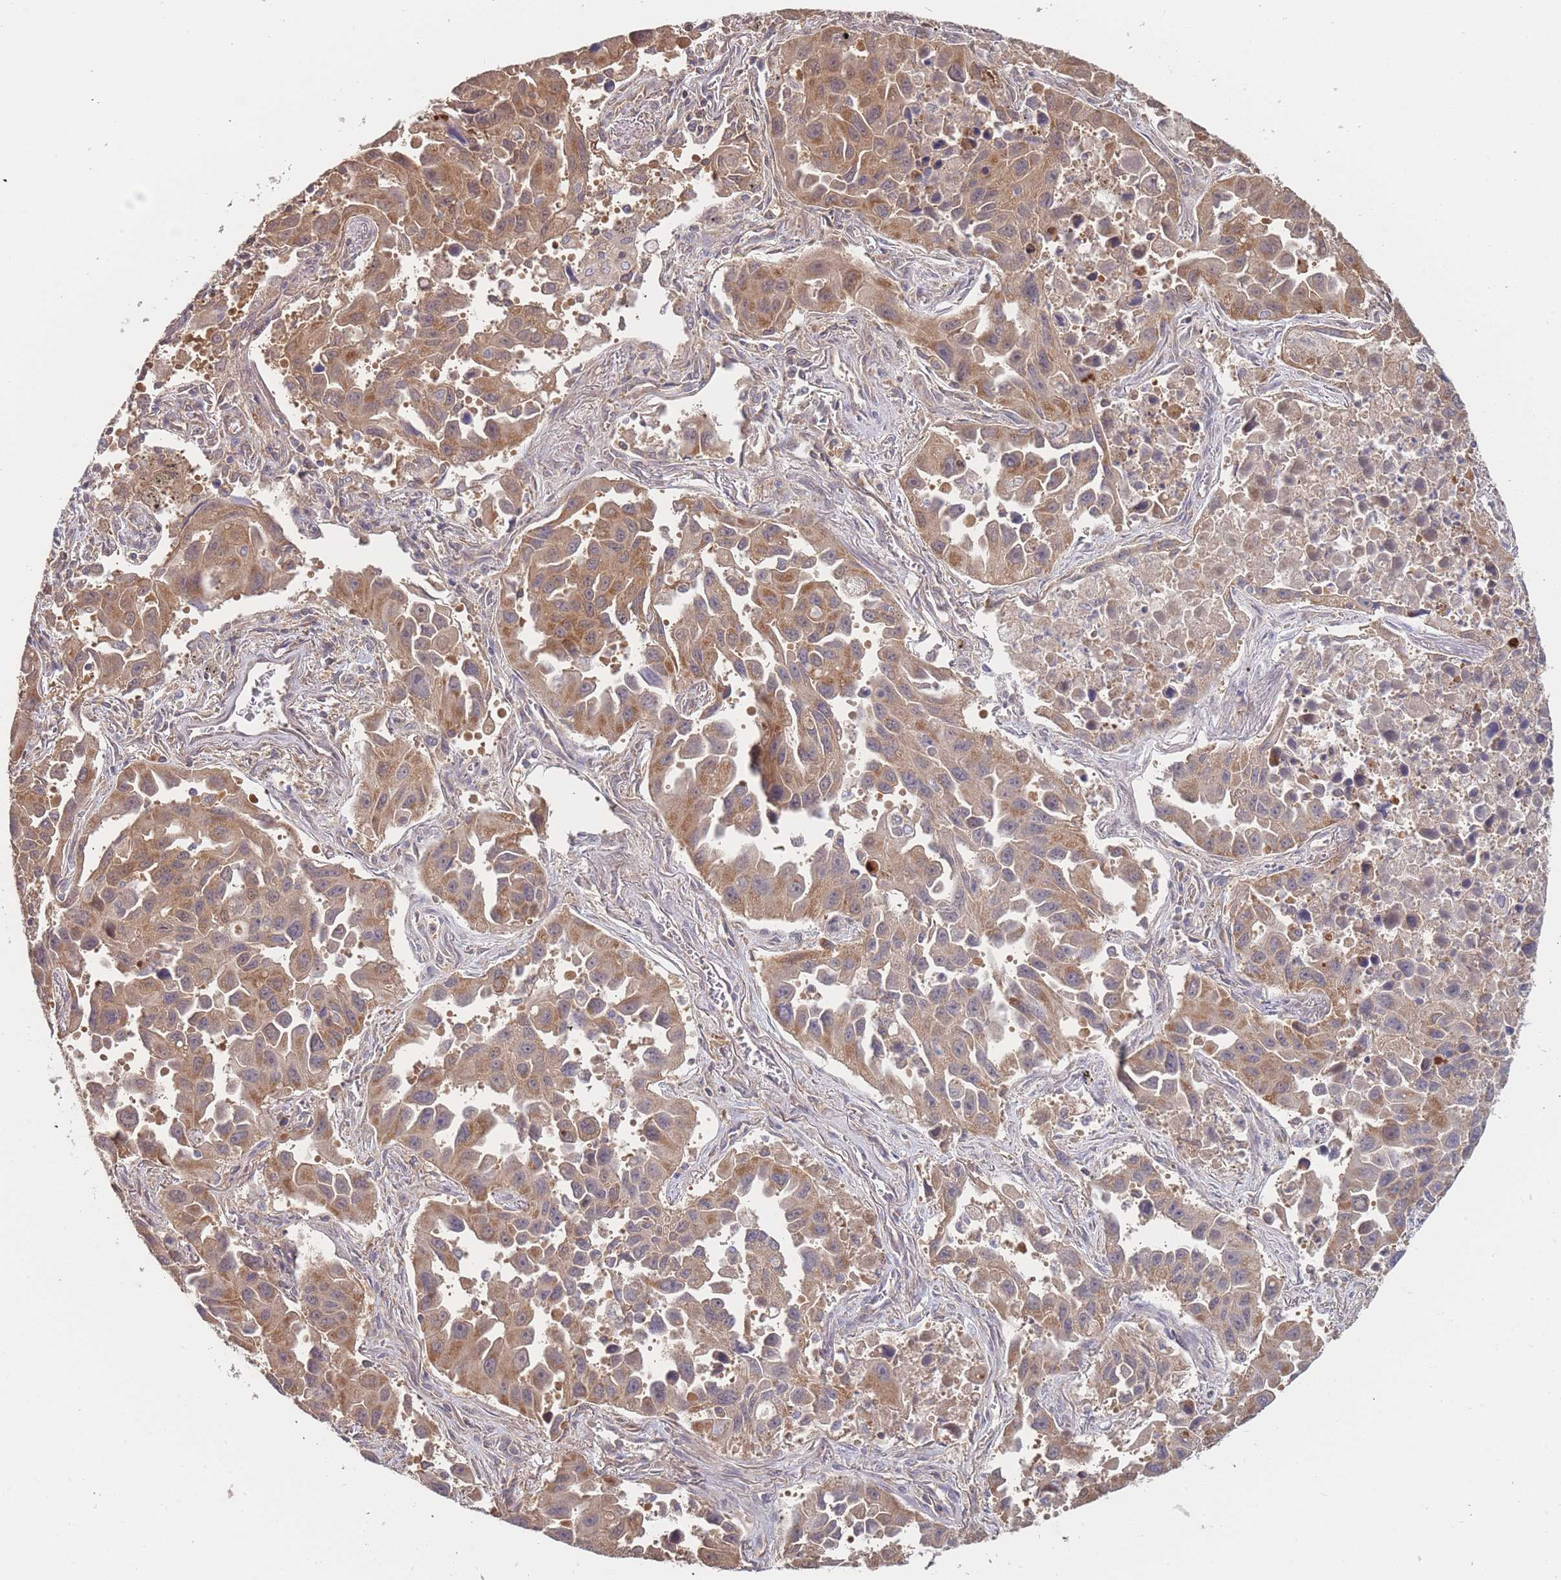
{"staining": {"intensity": "moderate", "quantity": ">75%", "location": "cytoplasmic/membranous"}, "tissue": "lung cancer", "cell_type": "Tumor cells", "image_type": "cancer", "snomed": [{"axis": "morphology", "description": "Adenocarcinoma, NOS"}, {"axis": "topography", "description": "Lung"}], "caption": "An image showing moderate cytoplasmic/membranous expression in about >75% of tumor cells in lung adenocarcinoma, as visualized by brown immunohistochemical staining.", "gene": "MRPS18B", "patient": {"sex": "male", "age": 66}}